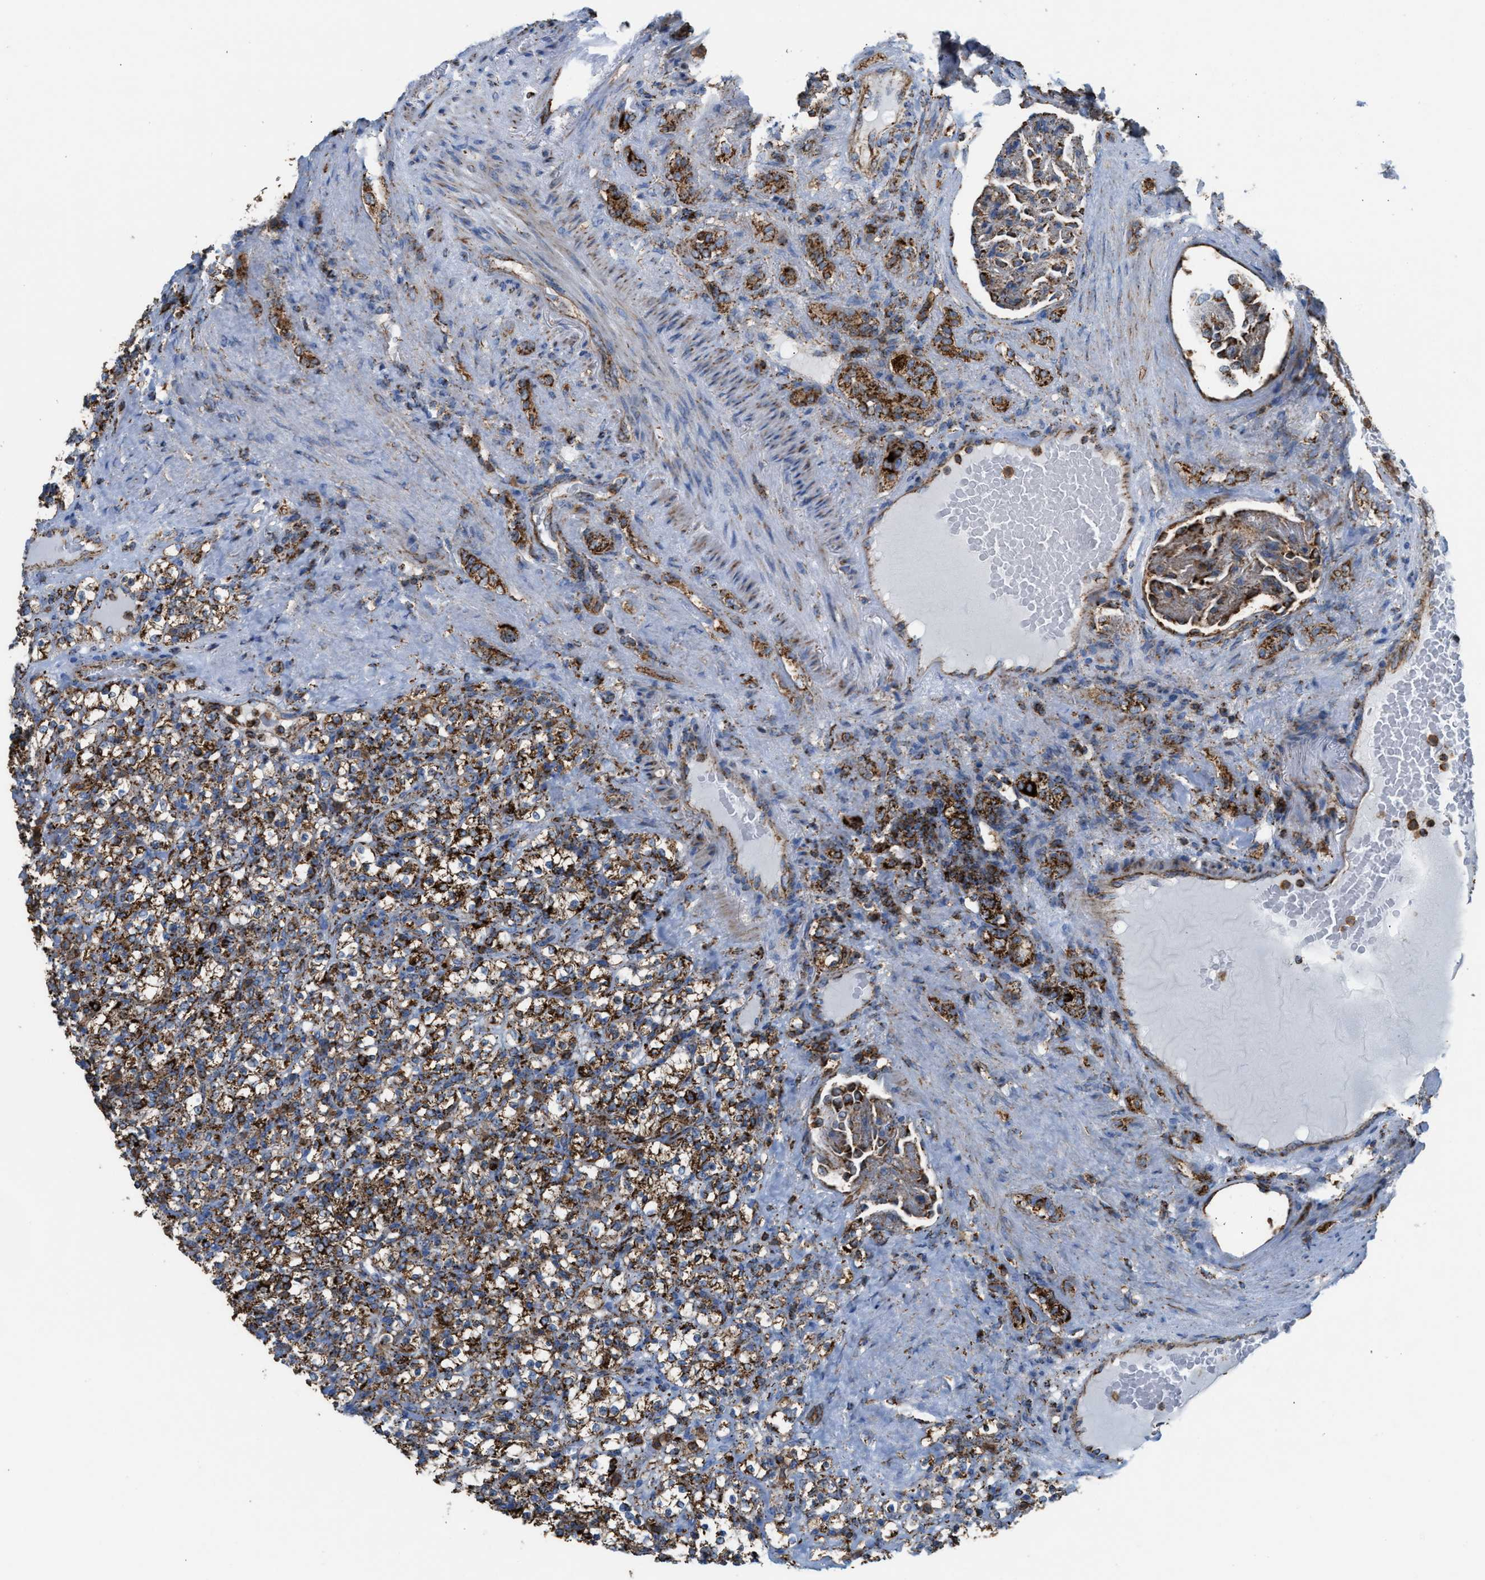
{"staining": {"intensity": "moderate", "quantity": ">75%", "location": "cytoplasmic/membranous"}, "tissue": "renal cancer", "cell_type": "Tumor cells", "image_type": "cancer", "snomed": [{"axis": "morphology", "description": "Normal tissue, NOS"}, {"axis": "morphology", "description": "Adenocarcinoma, NOS"}, {"axis": "topography", "description": "Kidney"}], "caption": "High-power microscopy captured an immunohistochemistry image of renal adenocarcinoma, revealing moderate cytoplasmic/membranous expression in about >75% of tumor cells.", "gene": "ECHS1", "patient": {"sex": "female", "age": 72}}